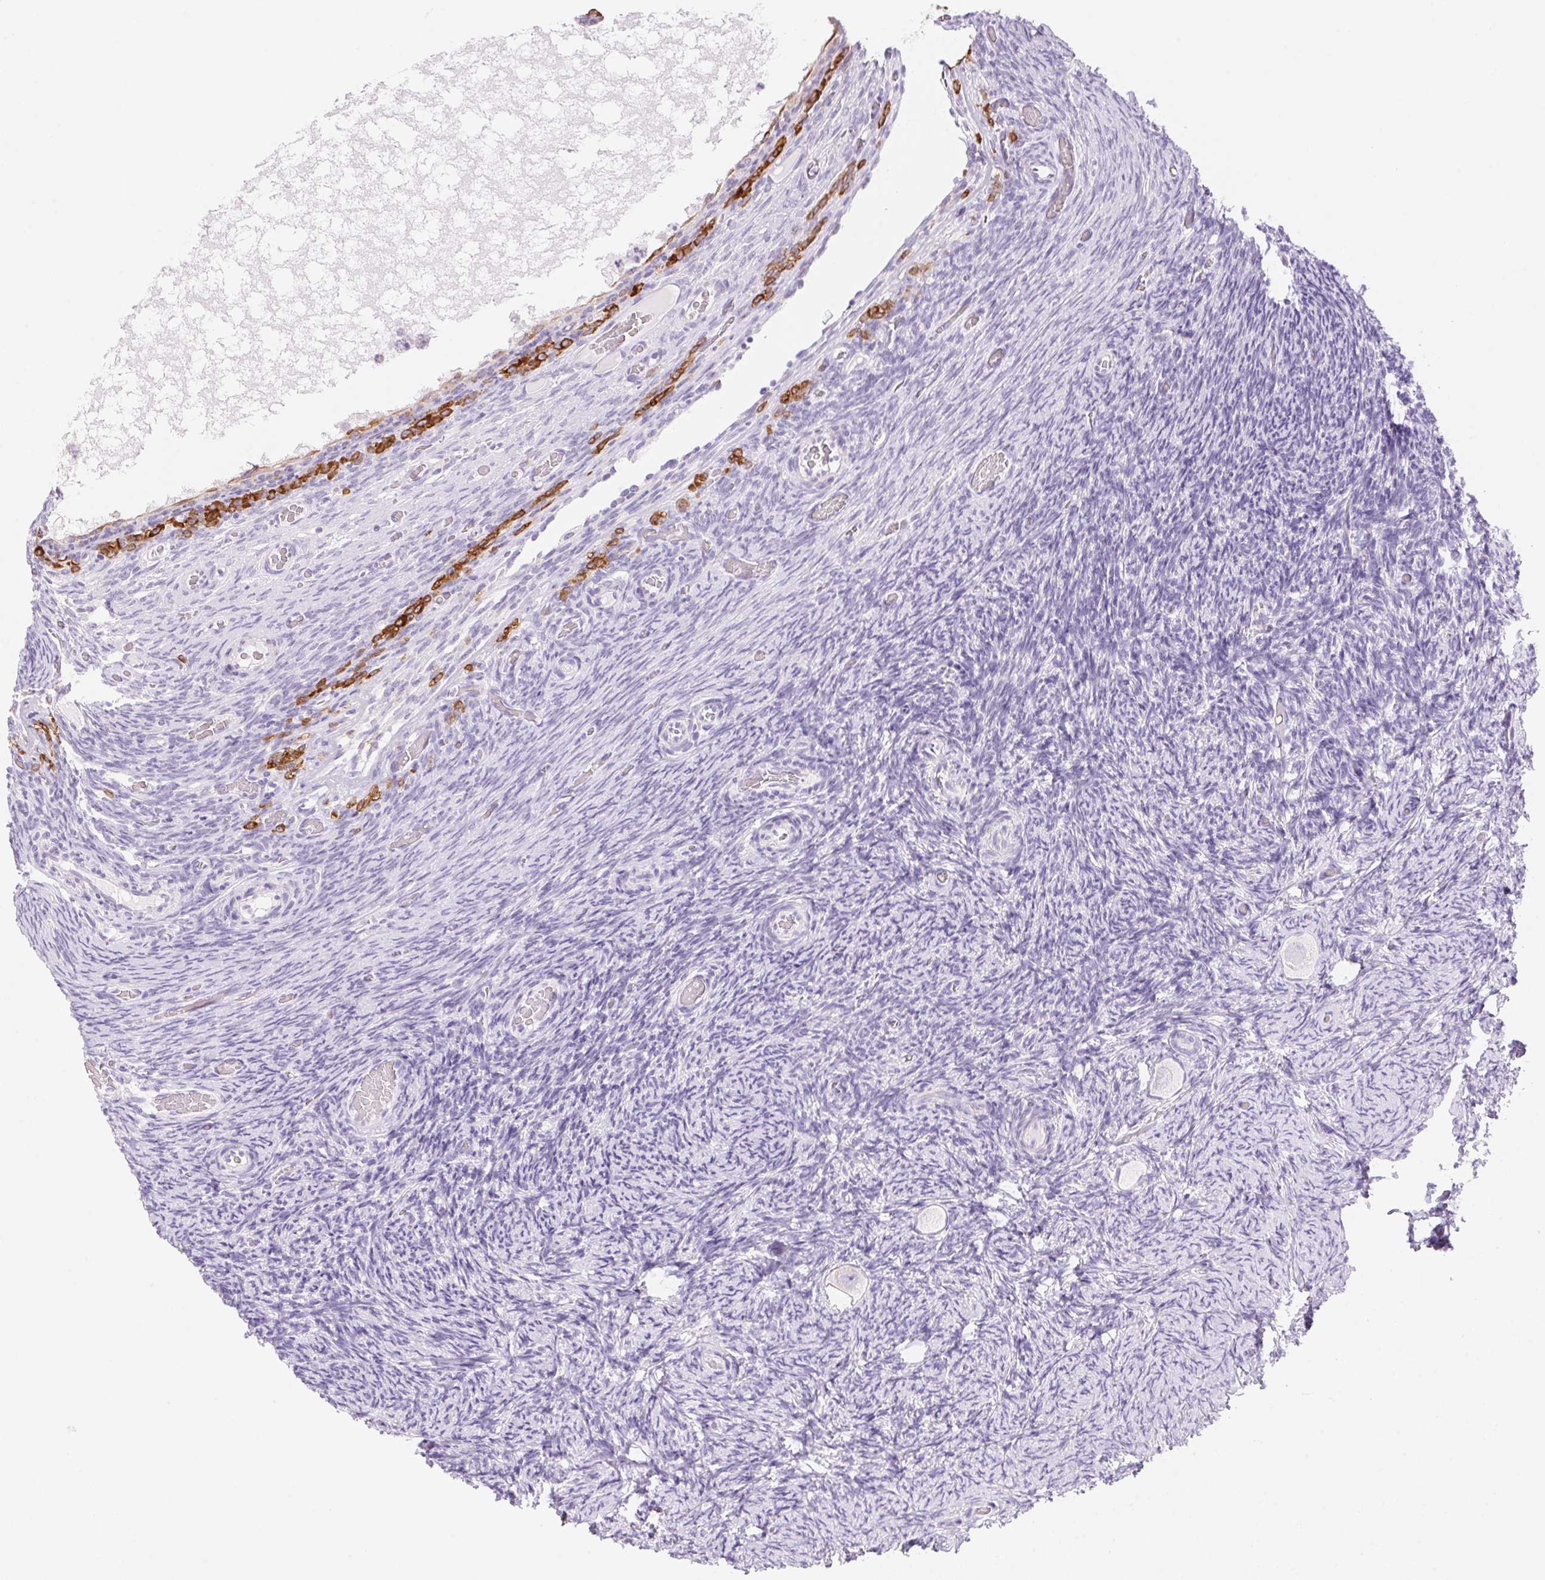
{"staining": {"intensity": "negative", "quantity": "none", "location": "none"}, "tissue": "ovary", "cell_type": "Follicle cells", "image_type": "normal", "snomed": [{"axis": "morphology", "description": "Normal tissue, NOS"}, {"axis": "topography", "description": "Ovary"}], "caption": "Histopathology image shows no protein positivity in follicle cells of benign ovary. (Immunohistochemistry, brightfield microscopy, high magnification).", "gene": "DHCR24", "patient": {"sex": "female", "age": 34}}